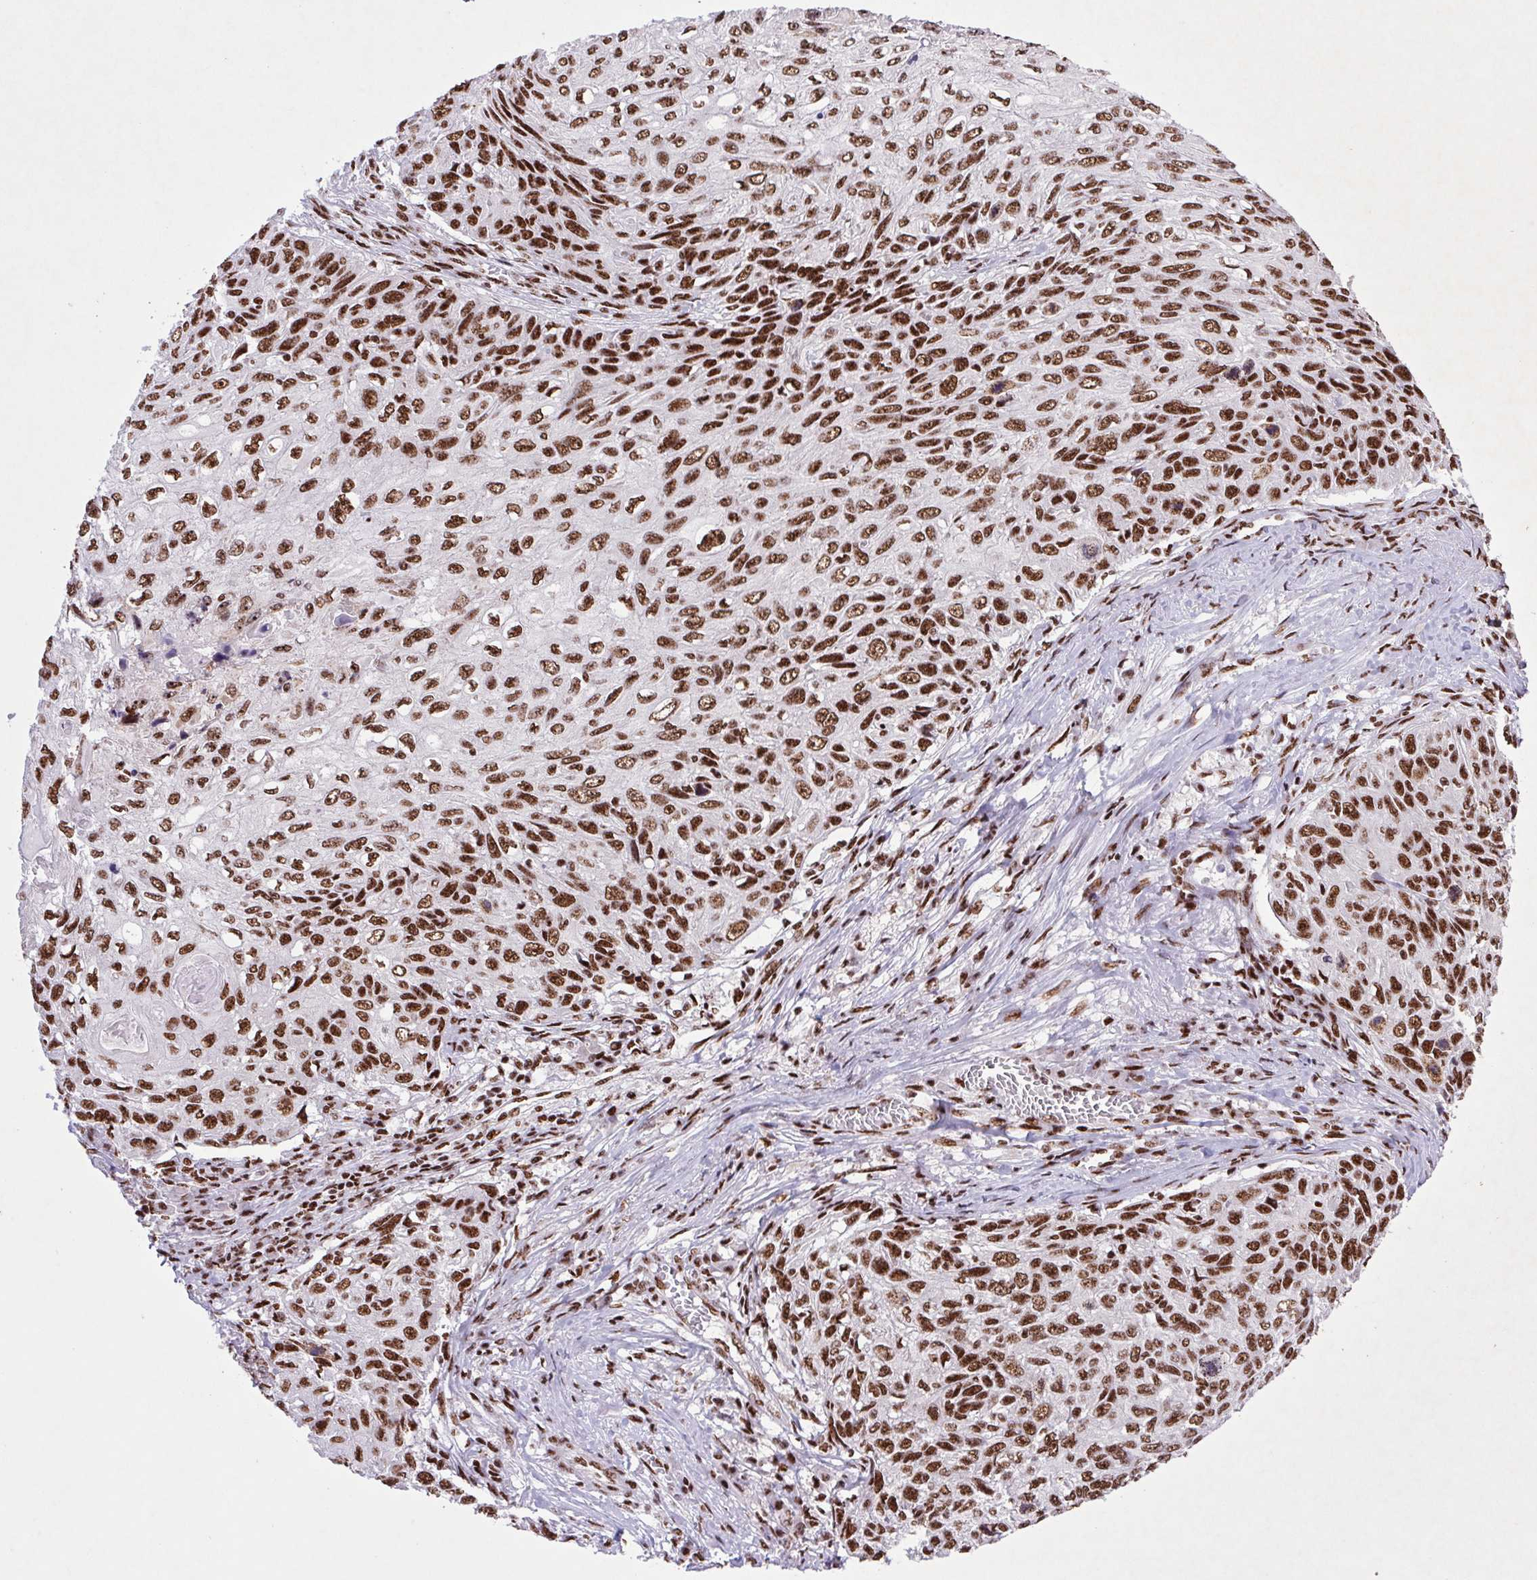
{"staining": {"intensity": "strong", "quantity": ">75%", "location": "nuclear"}, "tissue": "skin cancer", "cell_type": "Tumor cells", "image_type": "cancer", "snomed": [{"axis": "morphology", "description": "Squamous cell carcinoma, NOS"}, {"axis": "topography", "description": "Skin"}], "caption": "Protein expression analysis of human skin cancer (squamous cell carcinoma) reveals strong nuclear staining in about >75% of tumor cells. (brown staining indicates protein expression, while blue staining denotes nuclei).", "gene": "LDLRAD4", "patient": {"sex": "male", "age": 92}}